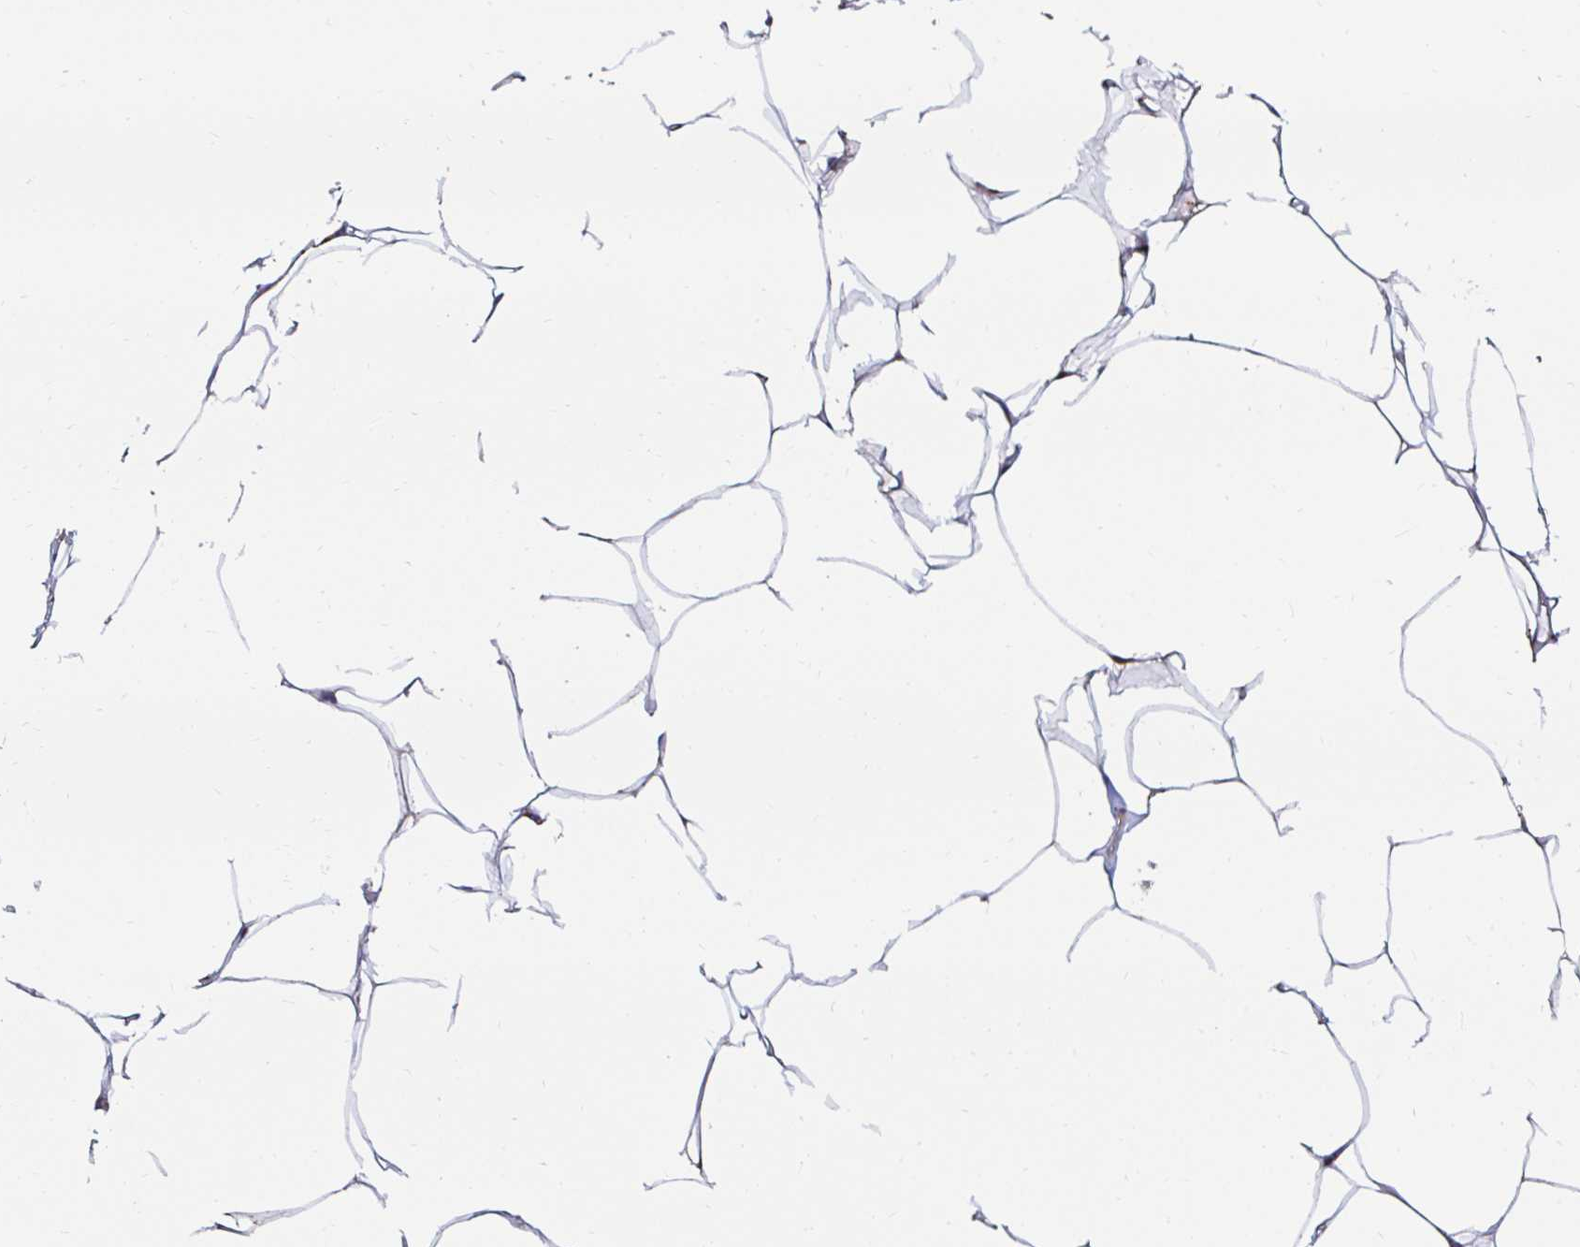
{"staining": {"intensity": "negative", "quantity": "none", "location": "none"}, "tissue": "breast", "cell_type": "Adipocytes", "image_type": "normal", "snomed": [{"axis": "morphology", "description": "Normal tissue, NOS"}, {"axis": "topography", "description": "Breast"}], "caption": "This image is of normal breast stained with immunohistochemistry to label a protein in brown with the nuclei are counter-stained blue. There is no positivity in adipocytes.", "gene": "GALNS", "patient": {"sex": "female", "age": 27}}